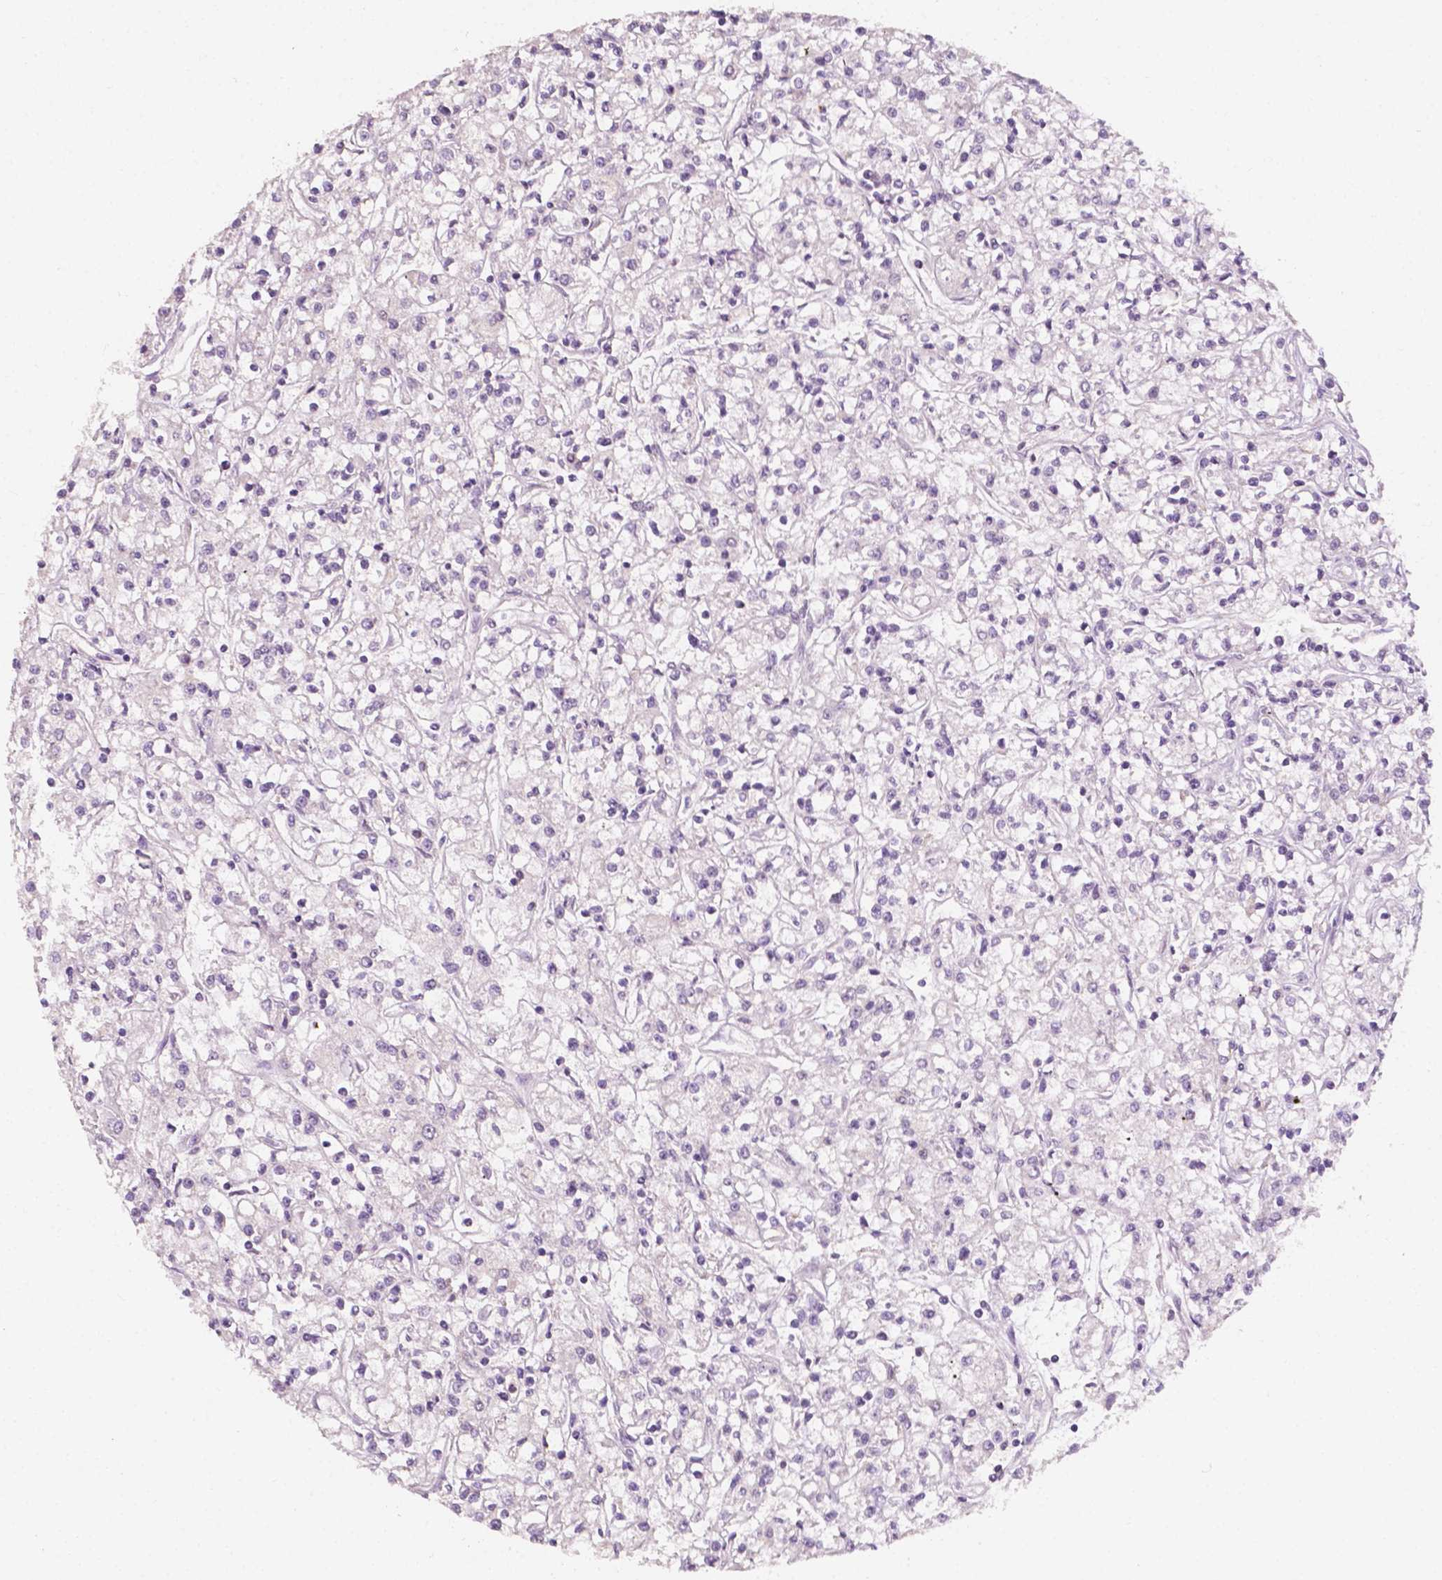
{"staining": {"intensity": "negative", "quantity": "none", "location": "none"}, "tissue": "renal cancer", "cell_type": "Tumor cells", "image_type": "cancer", "snomed": [{"axis": "morphology", "description": "Adenocarcinoma, NOS"}, {"axis": "topography", "description": "Kidney"}], "caption": "Renal cancer was stained to show a protein in brown. There is no significant staining in tumor cells. Brightfield microscopy of IHC stained with DAB (3,3'-diaminobenzidine) (brown) and hematoxylin (blue), captured at high magnification.", "gene": "EBAG9", "patient": {"sex": "female", "age": 59}}